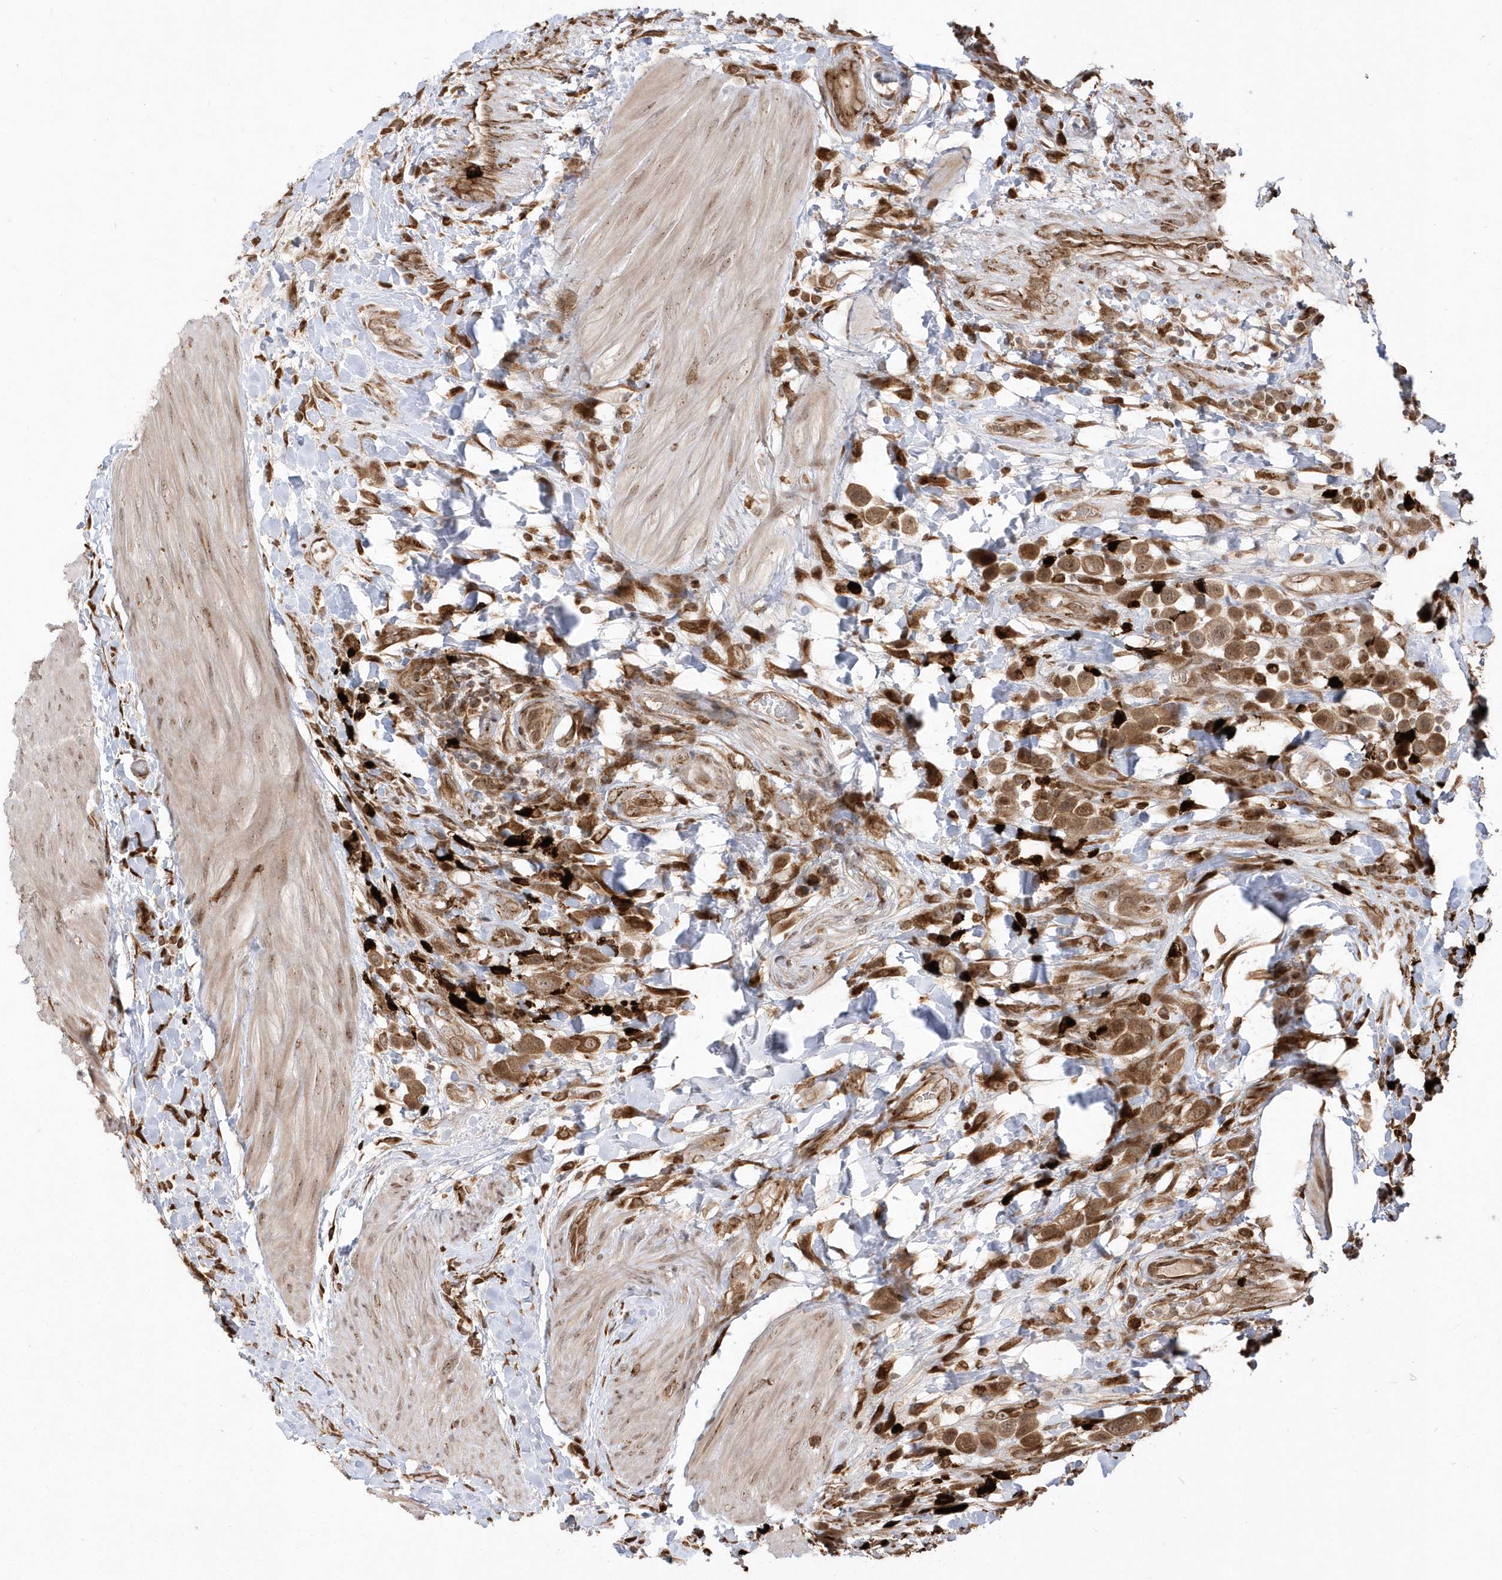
{"staining": {"intensity": "strong", "quantity": ">75%", "location": "cytoplasmic/membranous,nuclear"}, "tissue": "urothelial cancer", "cell_type": "Tumor cells", "image_type": "cancer", "snomed": [{"axis": "morphology", "description": "Urothelial carcinoma, High grade"}, {"axis": "topography", "description": "Urinary bladder"}], "caption": "Immunohistochemical staining of urothelial cancer demonstrates high levels of strong cytoplasmic/membranous and nuclear expression in about >75% of tumor cells.", "gene": "EPC2", "patient": {"sex": "male", "age": 50}}